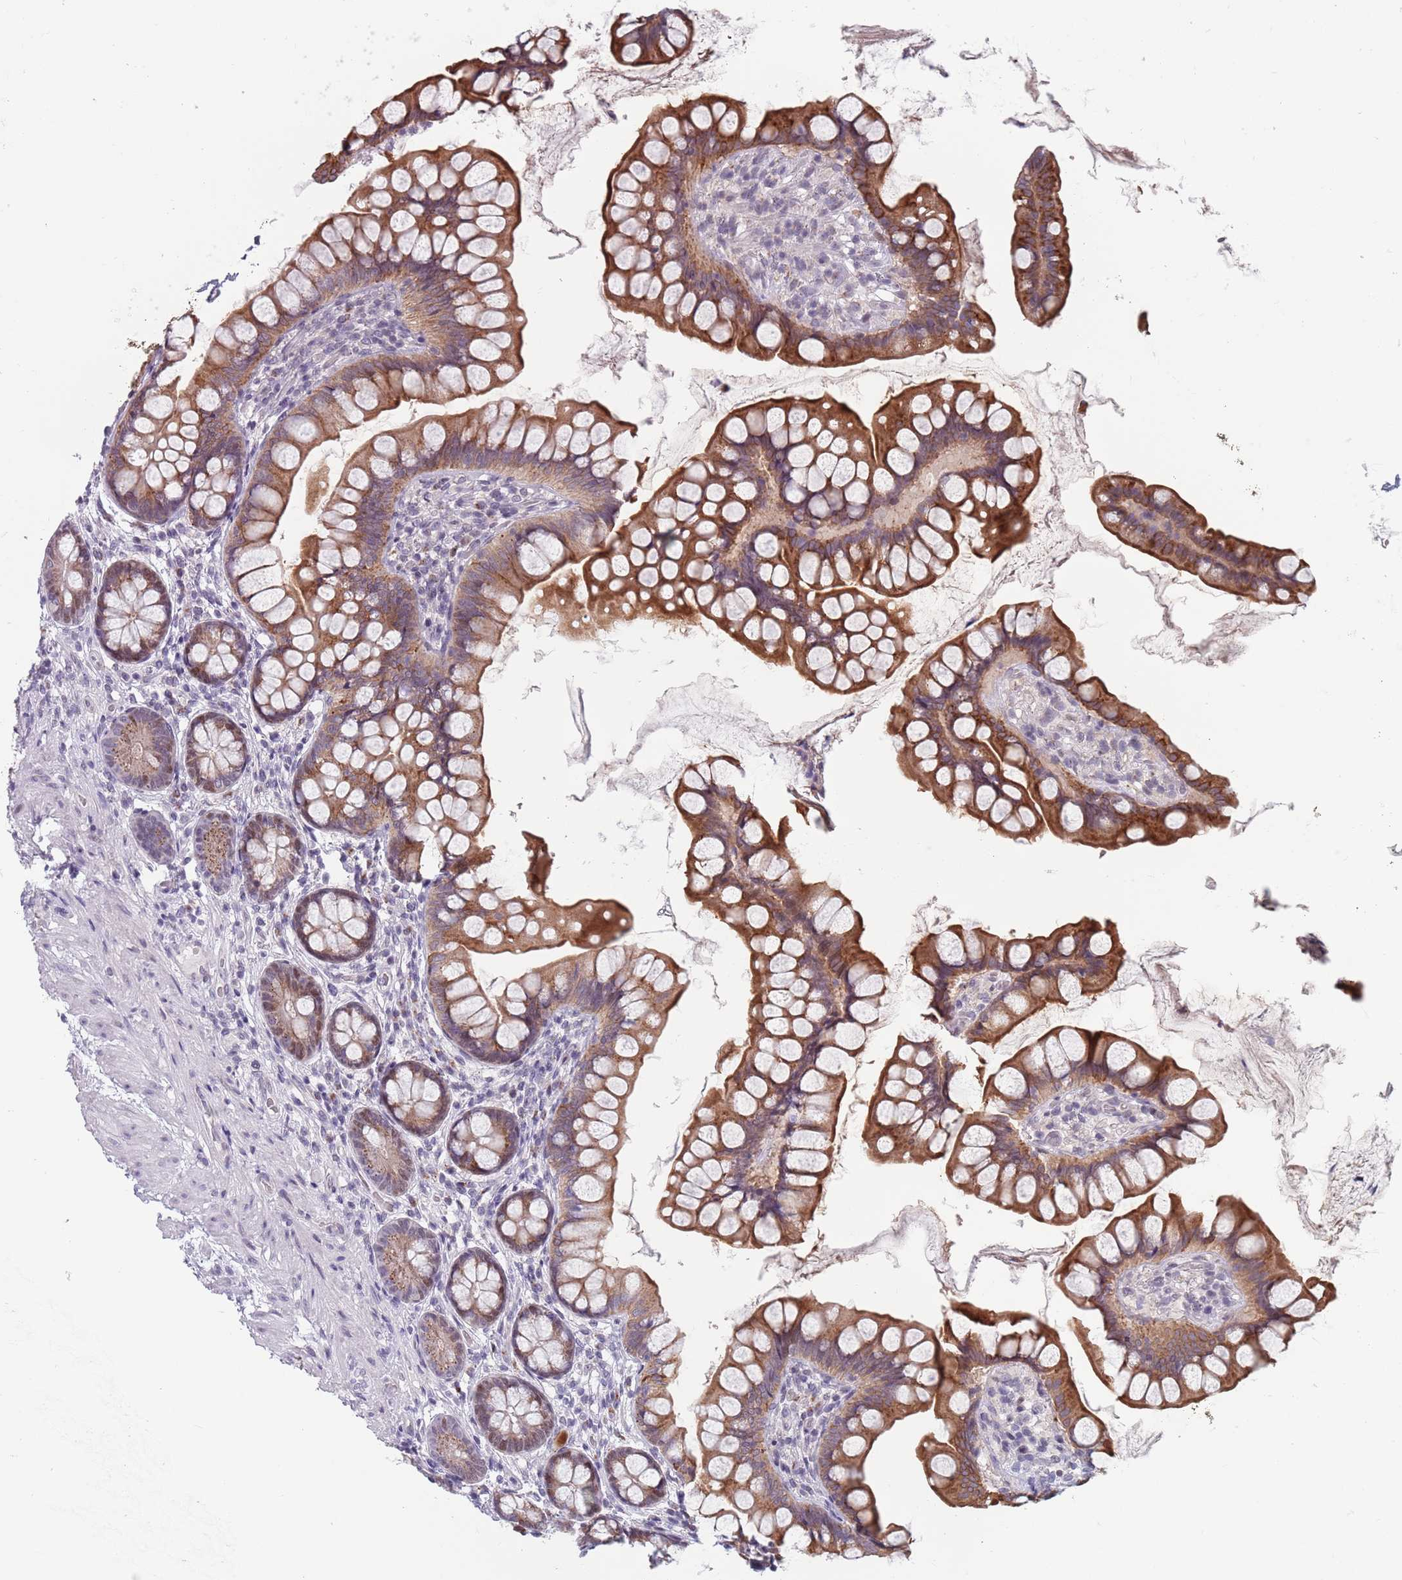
{"staining": {"intensity": "moderate", "quantity": ">75%", "location": "cytoplasmic/membranous"}, "tissue": "small intestine", "cell_type": "Glandular cells", "image_type": "normal", "snomed": [{"axis": "morphology", "description": "Normal tissue, NOS"}, {"axis": "topography", "description": "Small intestine"}], "caption": "Immunohistochemical staining of unremarkable human small intestine shows >75% levels of moderate cytoplasmic/membranous protein expression in about >75% of glandular cells. The staining was performed using DAB, with brown indicating positive protein expression. Nuclei are stained blue with hematoxylin.", "gene": "ZKSCAN2", "patient": {"sex": "male", "age": 70}}